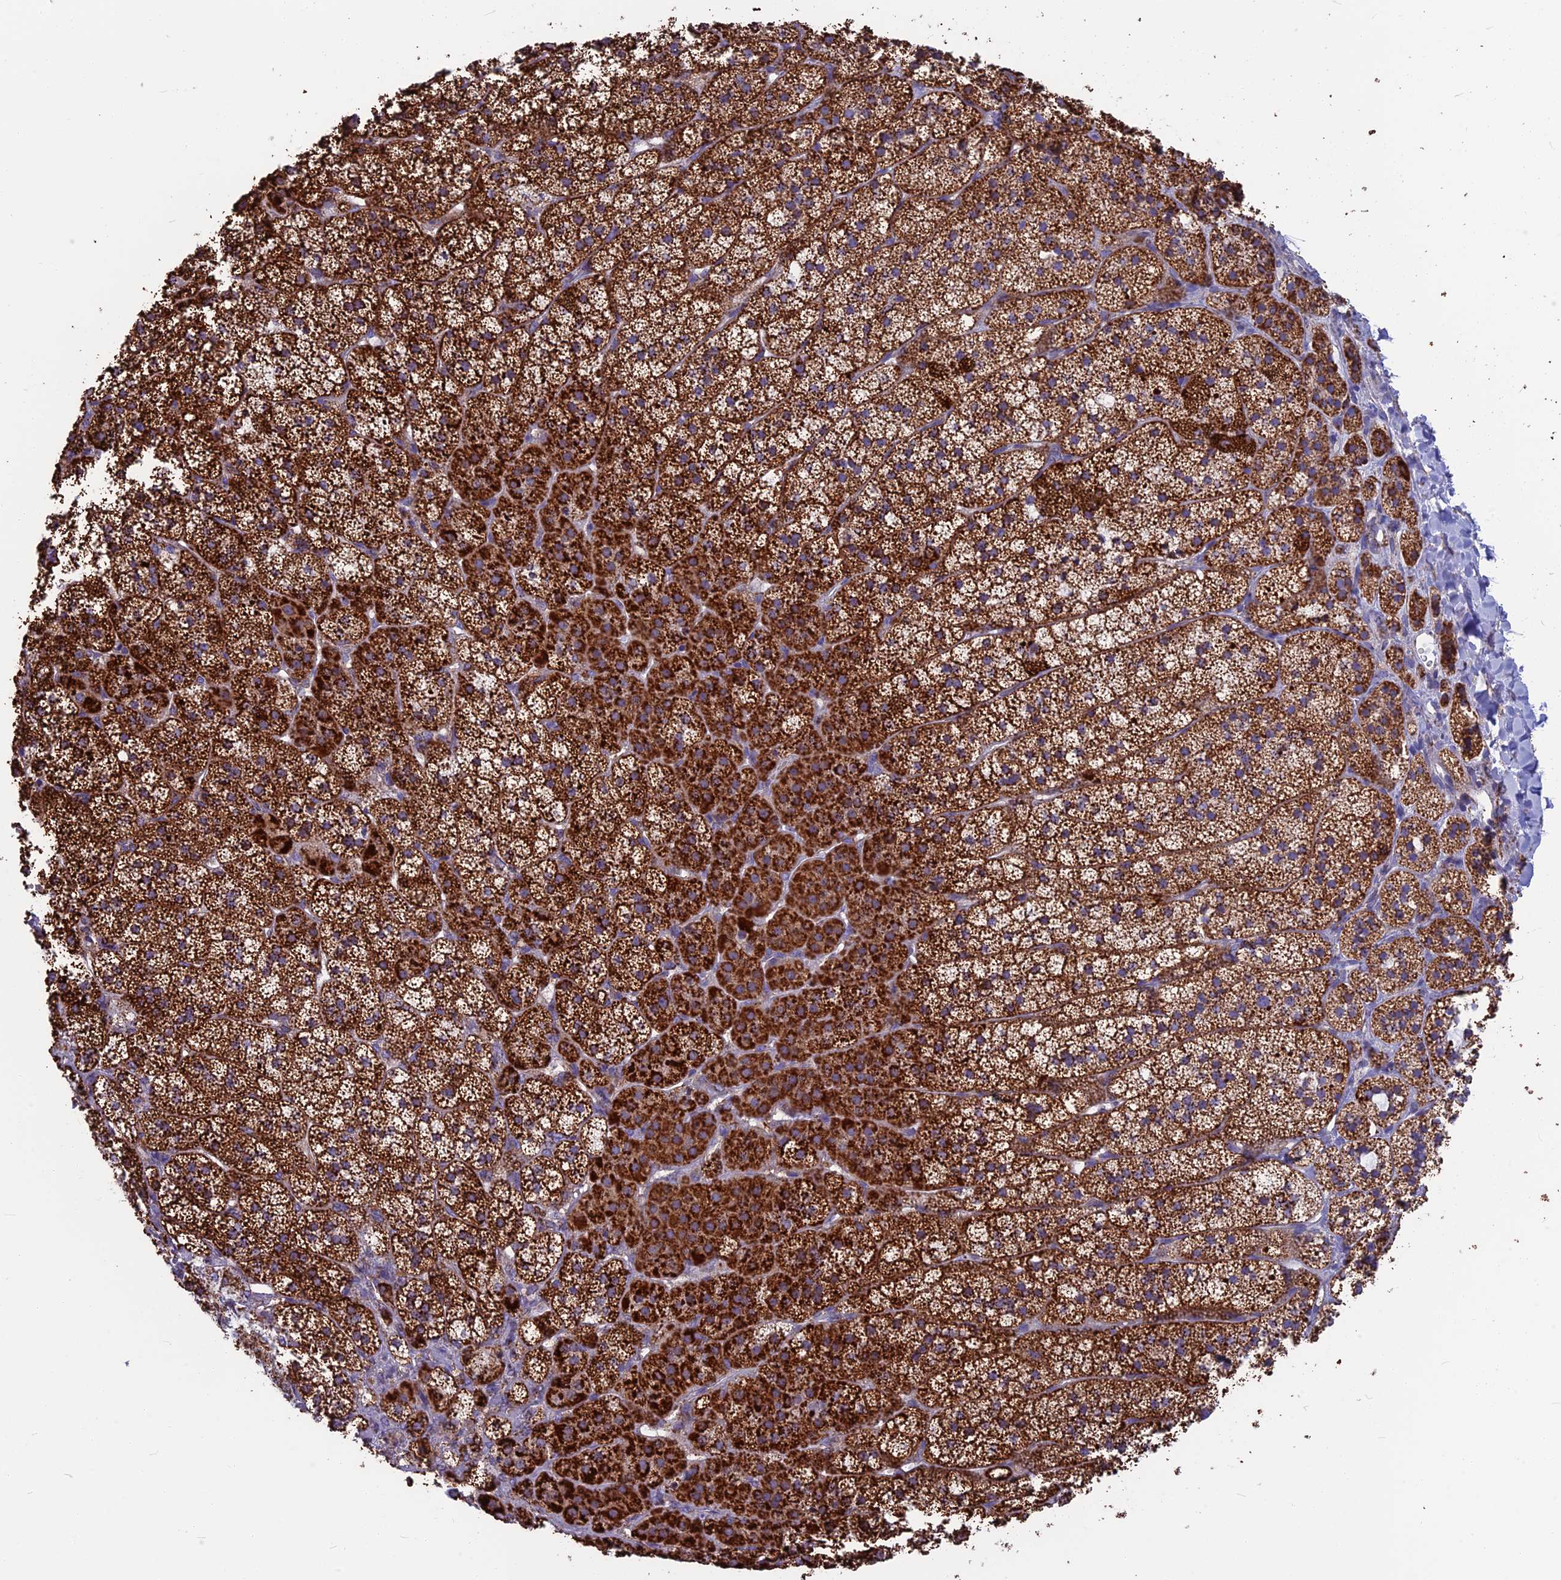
{"staining": {"intensity": "strong", "quantity": ">75%", "location": "cytoplasmic/membranous"}, "tissue": "adrenal gland", "cell_type": "Glandular cells", "image_type": "normal", "snomed": [{"axis": "morphology", "description": "Normal tissue, NOS"}, {"axis": "topography", "description": "Adrenal gland"}], "caption": "Immunohistochemistry micrograph of normal adrenal gland stained for a protein (brown), which demonstrates high levels of strong cytoplasmic/membranous positivity in about >75% of glandular cells.", "gene": "CS", "patient": {"sex": "female", "age": 44}}